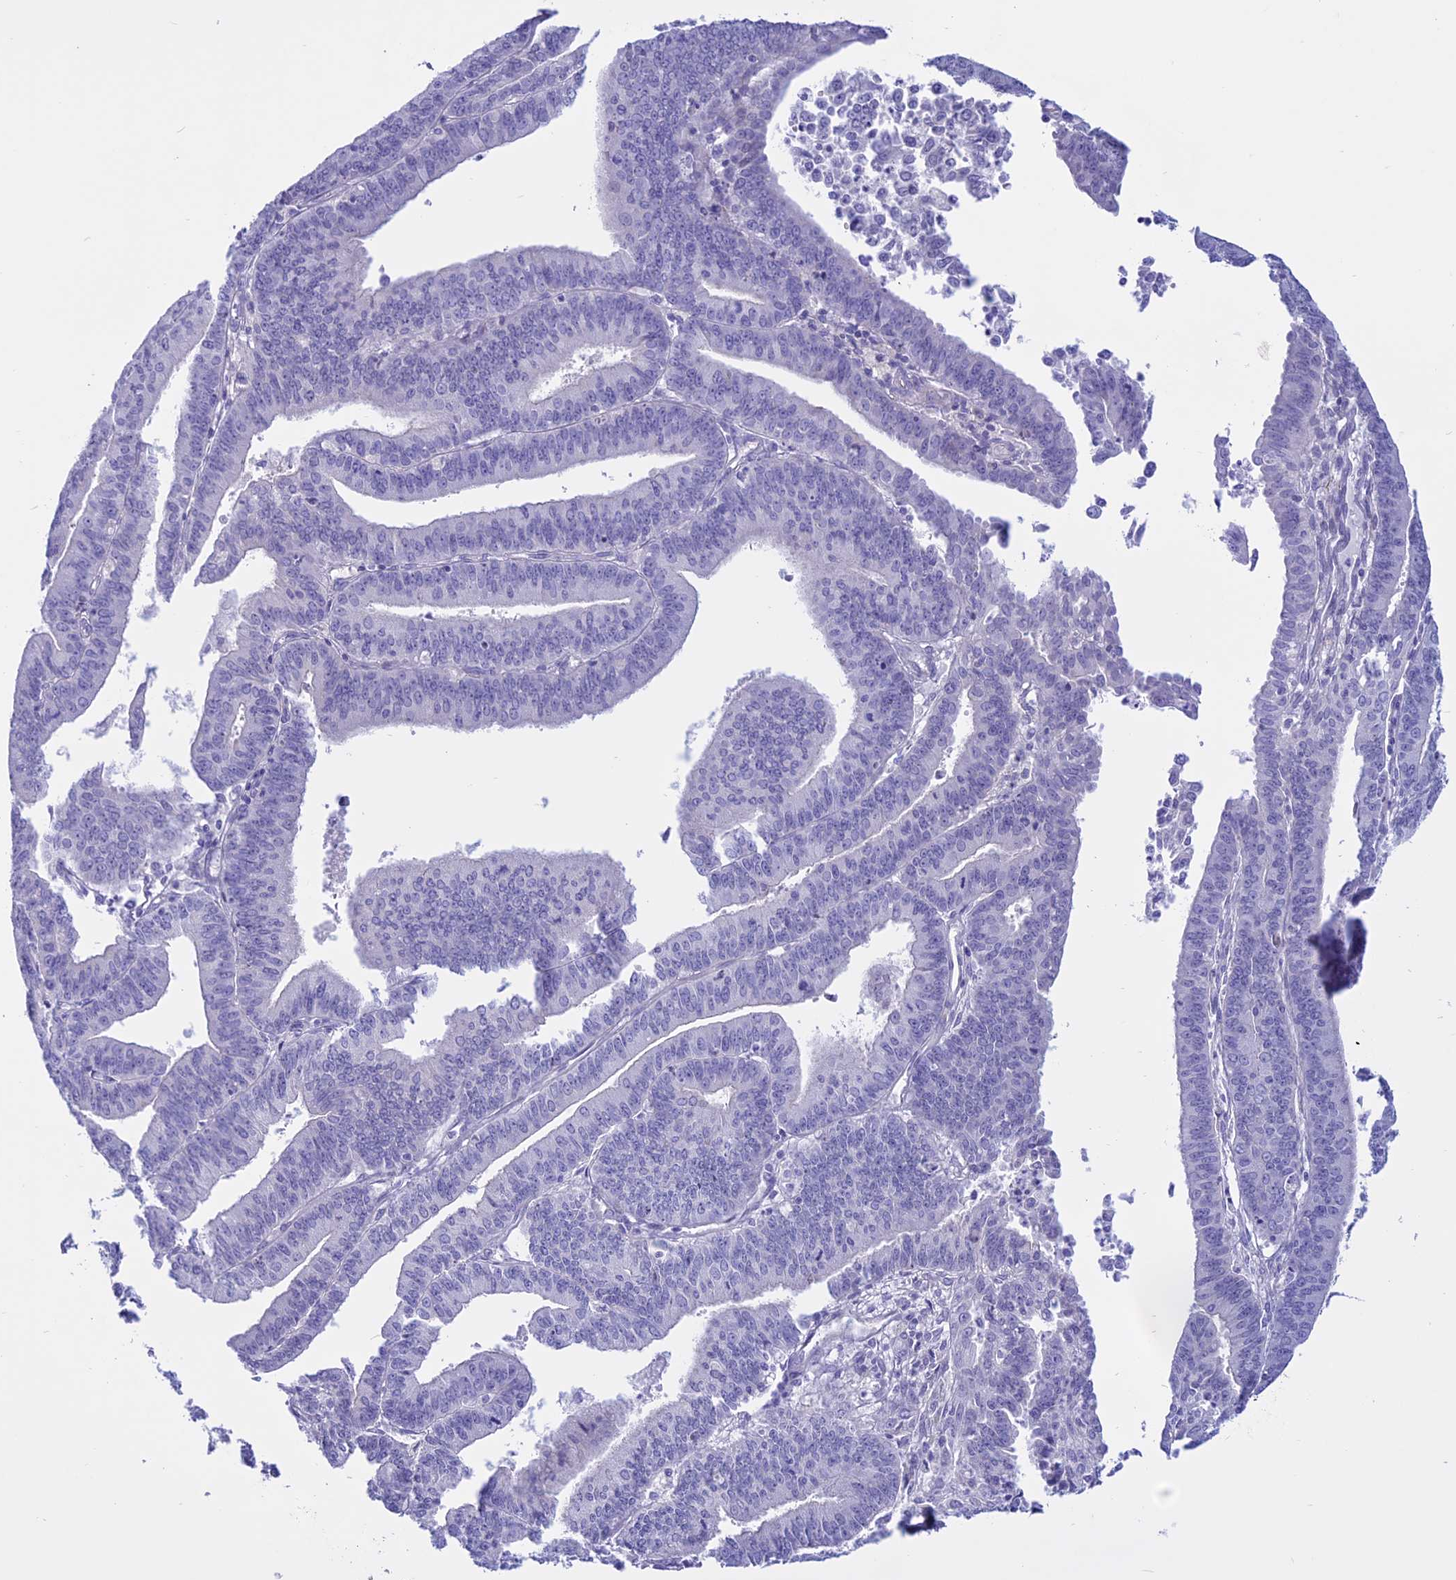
{"staining": {"intensity": "negative", "quantity": "none", "location": "none"}, "tissue": "endometrial cancer", "cell_type": "Tumor cells", "image_type": "cancer", "snomed": [{"axis": "morphology", "description": "Adenocarcinoma, NOS"}, {"axis": "topography", "description": "Endometrium"}], "caption": "DAB immunohistochemical staining of endometrial cancer (adenocarcinoma) demonstrates no significant expression in tumor cells. The staining is performed using DAB brown chromogen with nuclei counter-stained in using hematoxylin.", "gene": "SPHKAP", "patient": {"sex": "female", "age": 73}}